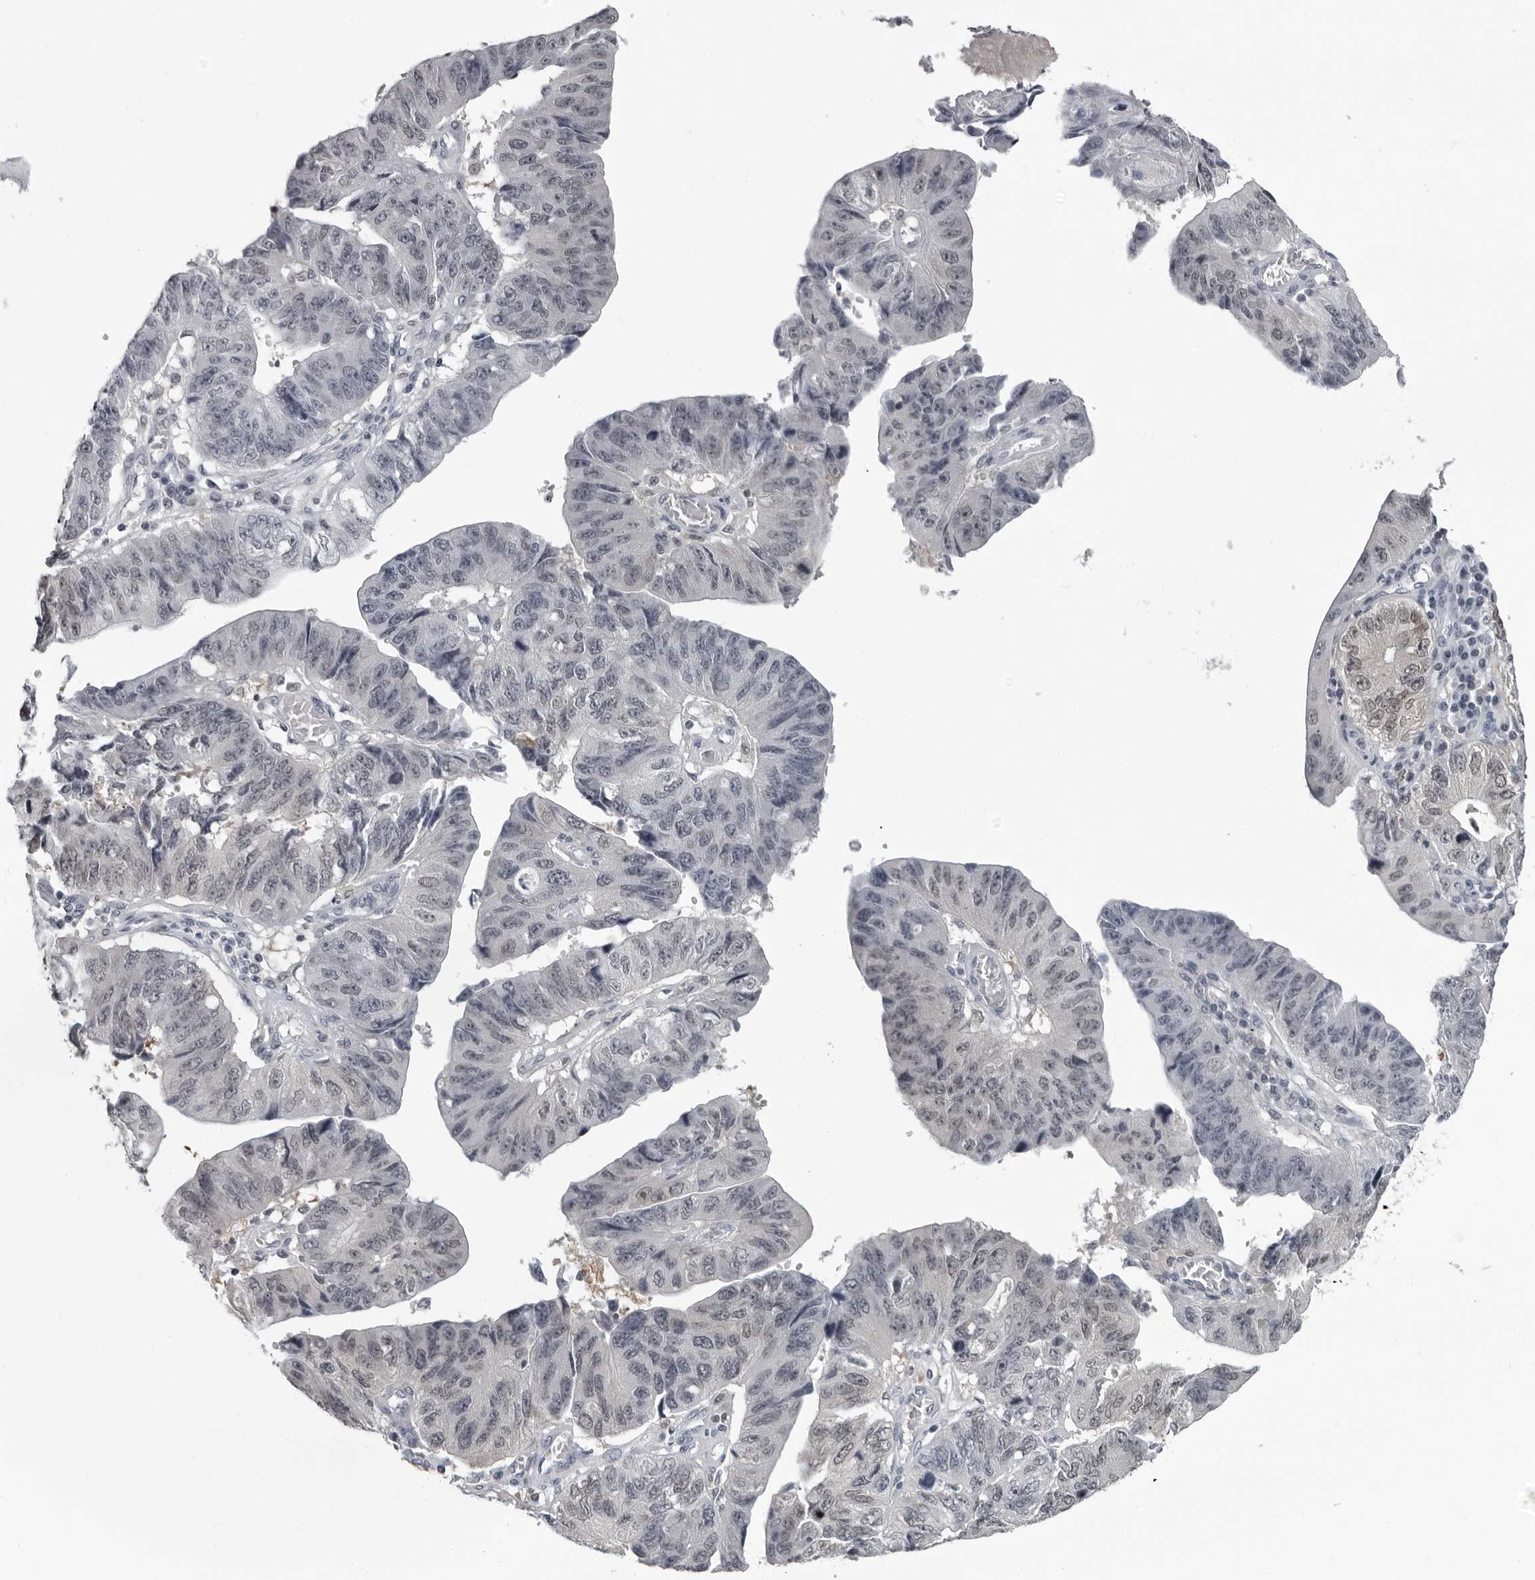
{"staining": {"intensity": "negative", "quantity": "none", "location": "none"}, "tissue": "stomach cancer", "cell_type": "Tumor cells", "image_type": "cancer", "snomed": [{"axis": "morphology", "description": "Adenocarcinoma, NOS"}, {"axis": "topography", "description": "Stomach"}], "caption": "DAB immunohistochemical staining of stomach cancer (adenocarcinoma) exhibits no significant expression in tumor cells. (DAB (3,3'-diaminobenzidine) immunohistochemistry (IHC) with hematoxylin counter stain).", "gene": "LZIC", "patient": {"sex": "male", "age": 59}}